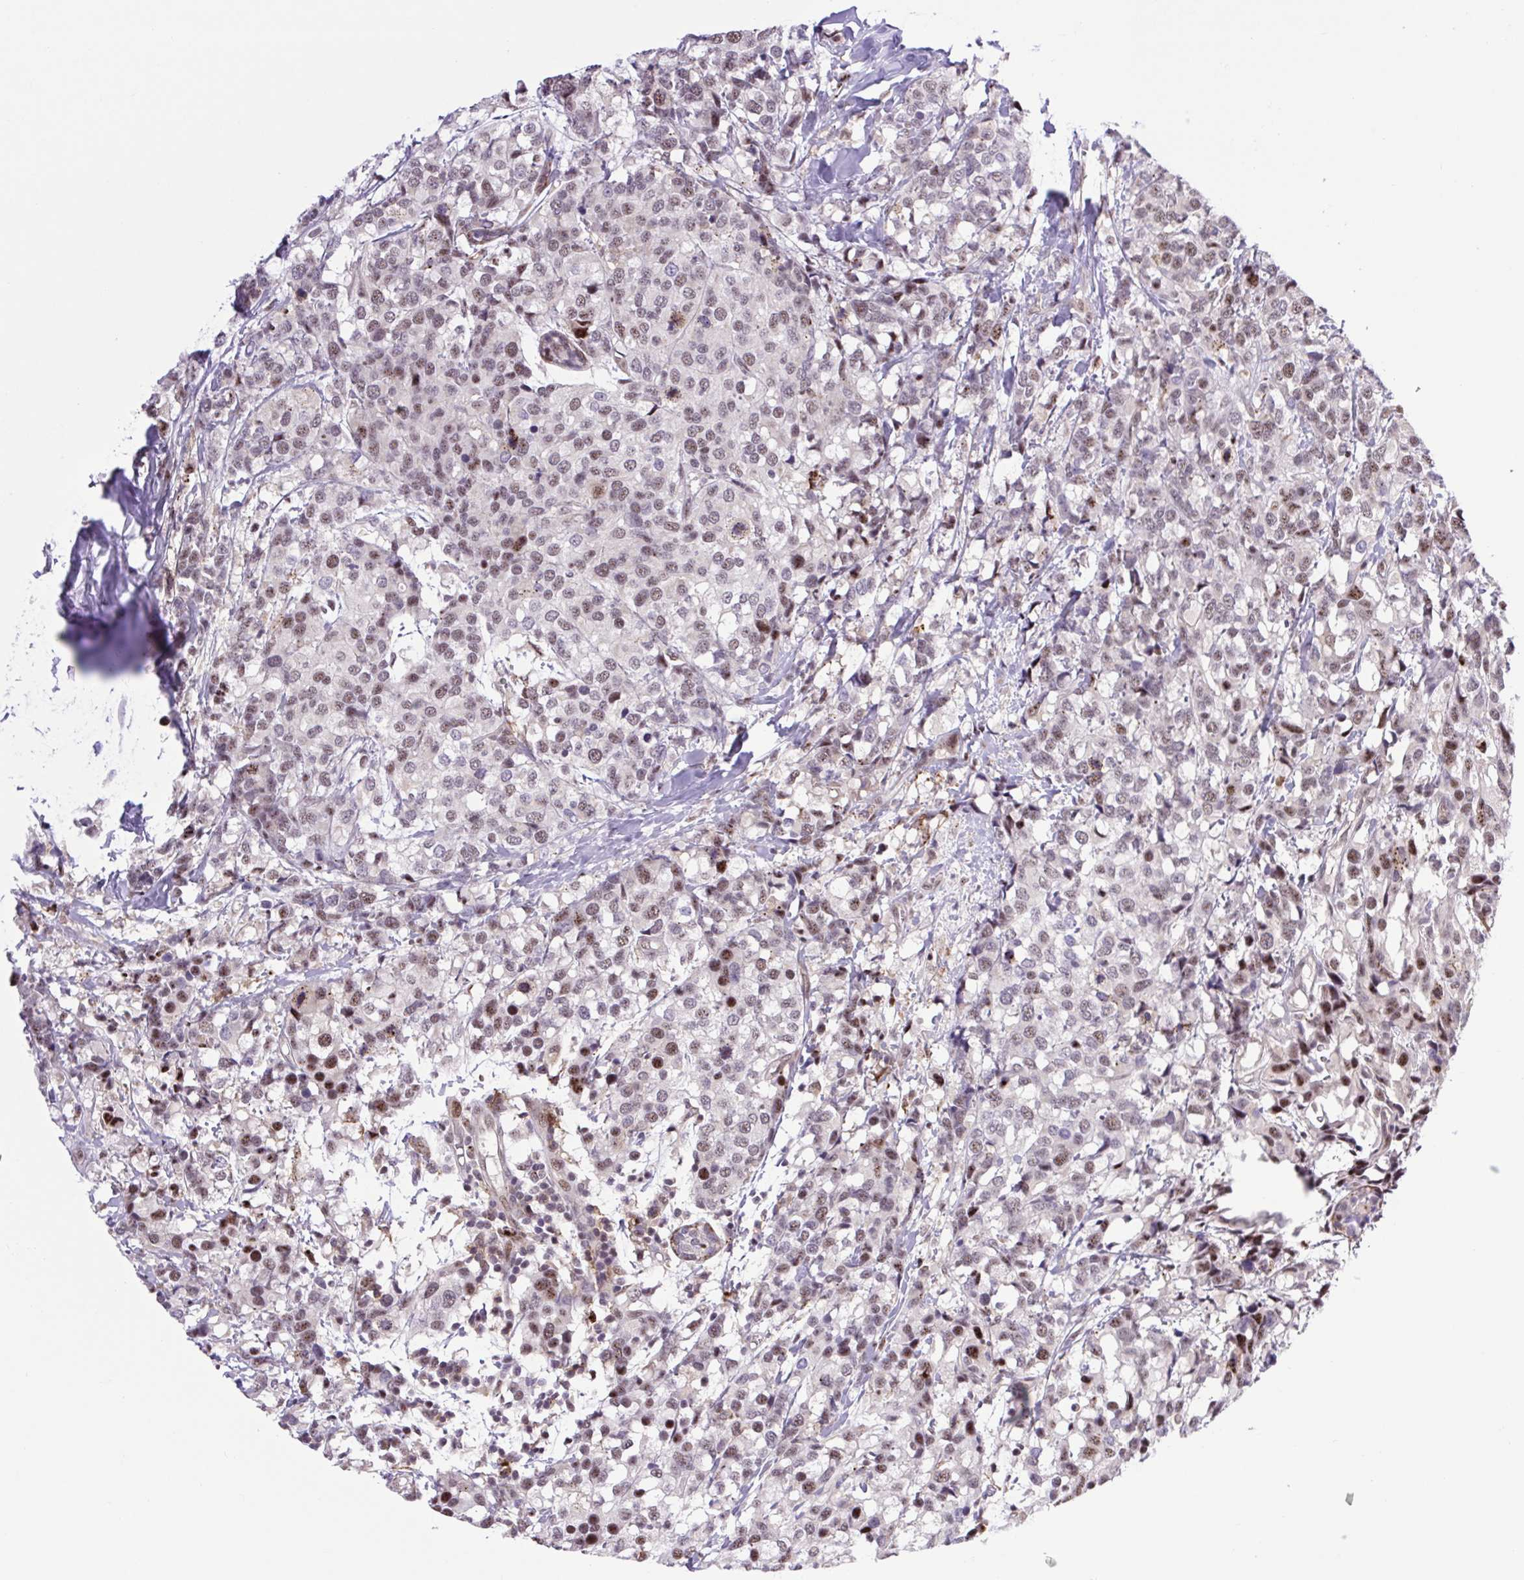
{"staining": {"intensity": "weak", "quantity": ">75%", "location": "nuclear"}, "tissue": "breast cancer", "cell_type": "Tumor cells", "image_type": "cancer", "snomed": [{"axis": "morphology", "description": "Lobular carcinoma"}, {"axis": "topography", "description": "Breast"}], "caption": "Breast cancer (lobular carcinoma) stained for a protein shows weak nuclear positivity in tumor cells.", "gene": "ERG", "patient": {"sex": "female", "age": 59}}